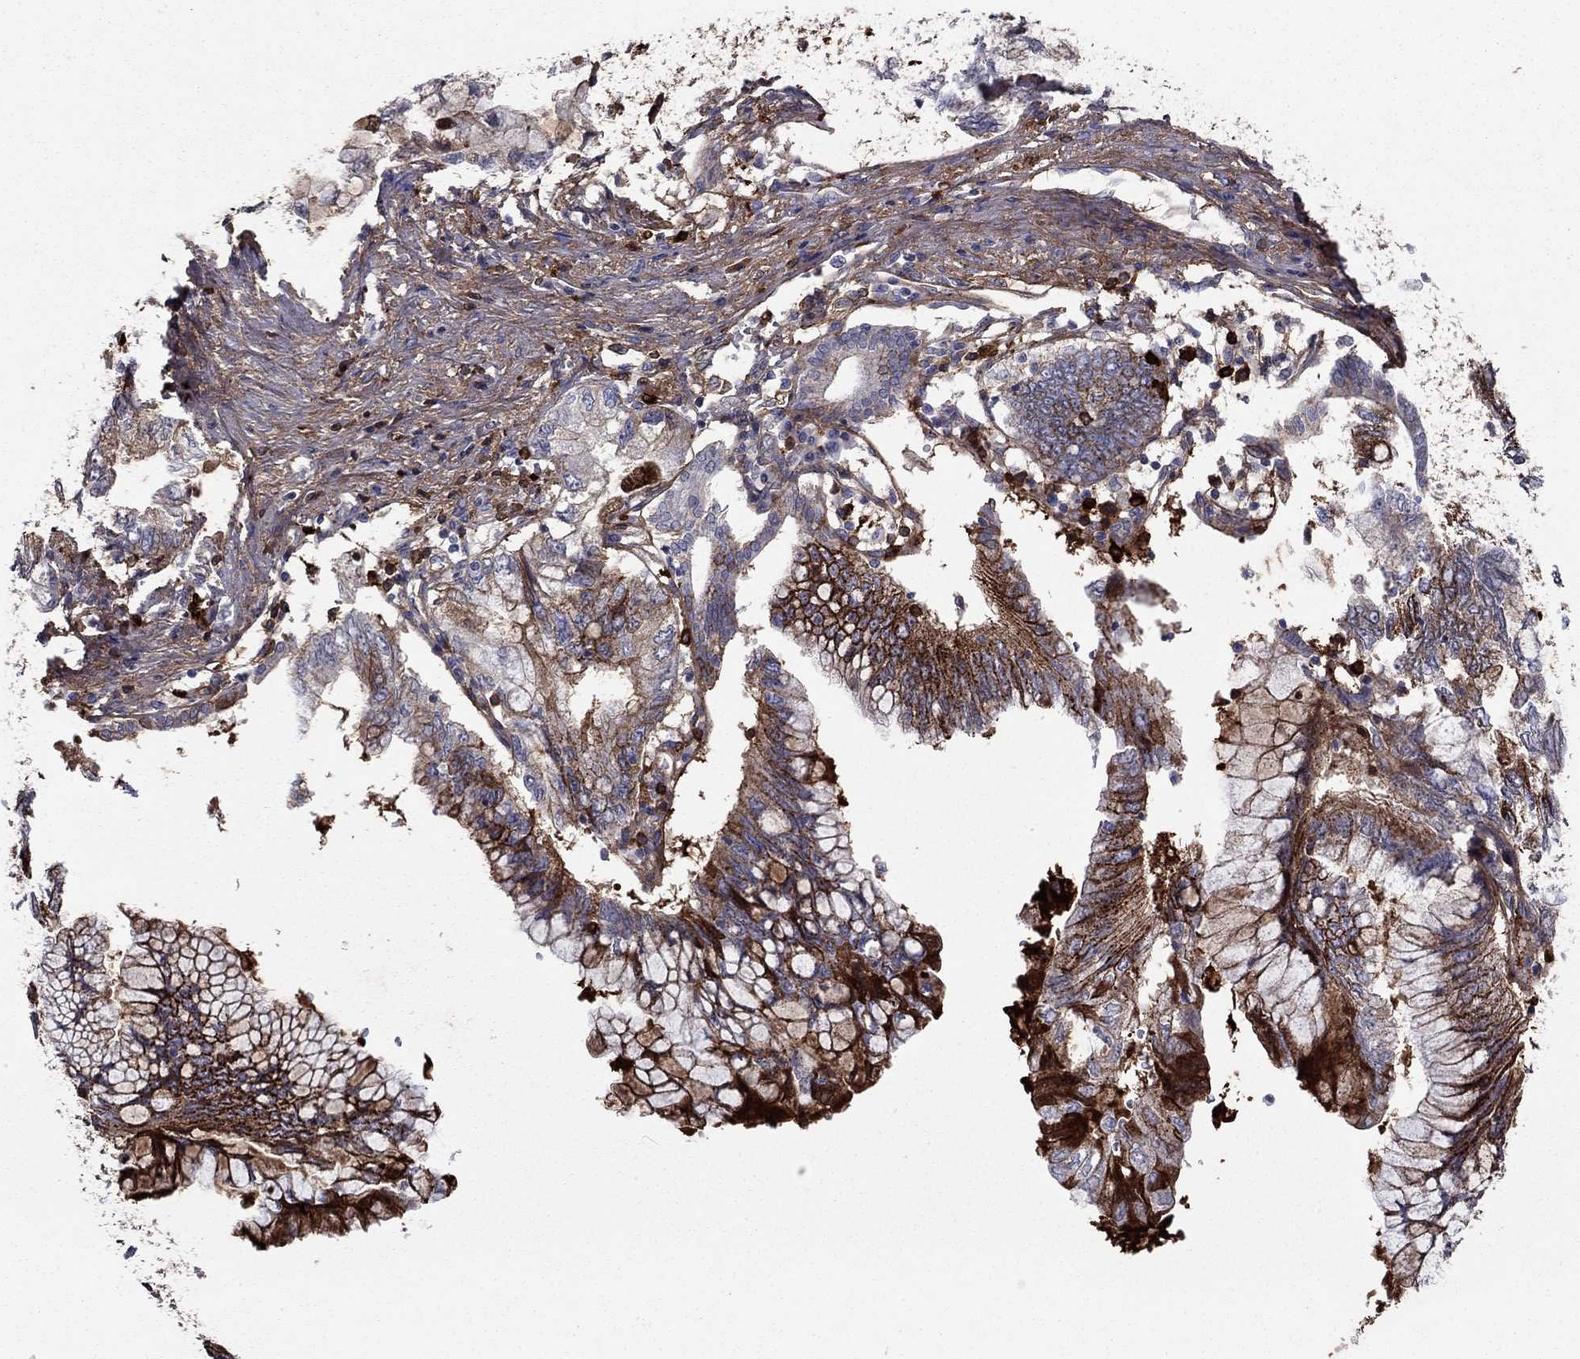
{"staining": {"intensity": "strong", "quantity": "25%-75%", "location": "cytoplasmic/membranous"}, "tissue": "pancreatic cancer", "cell_type": "Tumor cells", "image_type": "cancer", "snomed": [{"axis": "morphology", "description": "Adenocarcinoma, NOS"}, {"axis": "topography", "description": "Pancreas"}], "caption": "A photomicrograph of human adenocarcinoma (pancreatic) stained for a protein demonstrates strong cytoplasmic/membranous brown staining in tumor cells.", "gene": "HPX", "patient": {"sex": "female", "age": 73}}